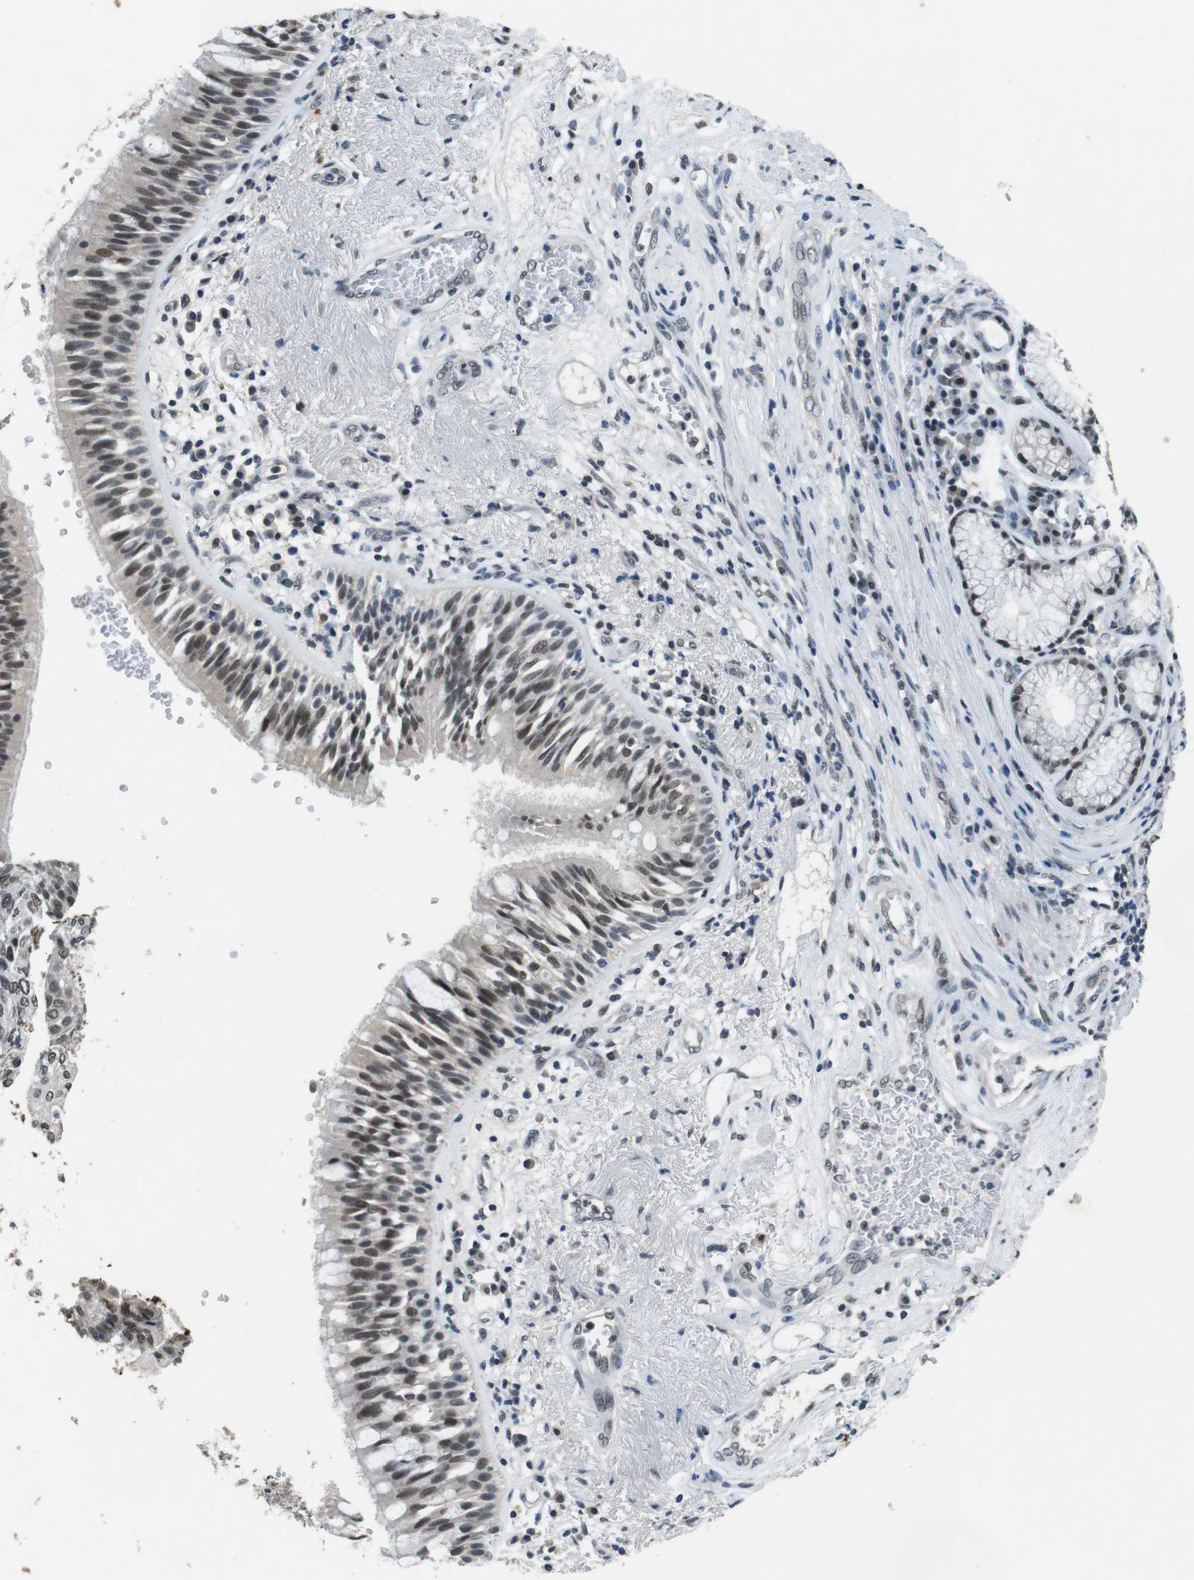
{"staining": {"intensity": "moderate", "quantity": ">75%", "location": "nuclear"}, "tissue": "bronchus", "cell_type": "Respiratory epithelial cells", "image_type": "normal", "snomed": [{"axis": "morphology", "description": "Normal tissue, NOS"}, {"axis": "morphology", "description": "Adenocarcinoma, NOS"}, {"axis": "morphology", "description": "Adenocarcinoma, metastatic, NOS"}, {"axis": "topography", "description": "Lymph node"}, {"axis": "topography", "description": "Bronchus"}, {"axis": "topography", "description": "Lung"}], "caption": "Immunohistochemical staining of benign bronchus reveals moderate nuclear protein staining in approximately >75% of respiratory epithelial cells.", "gene": "USP7", "patient": {"sex": "female", "age": 54}}